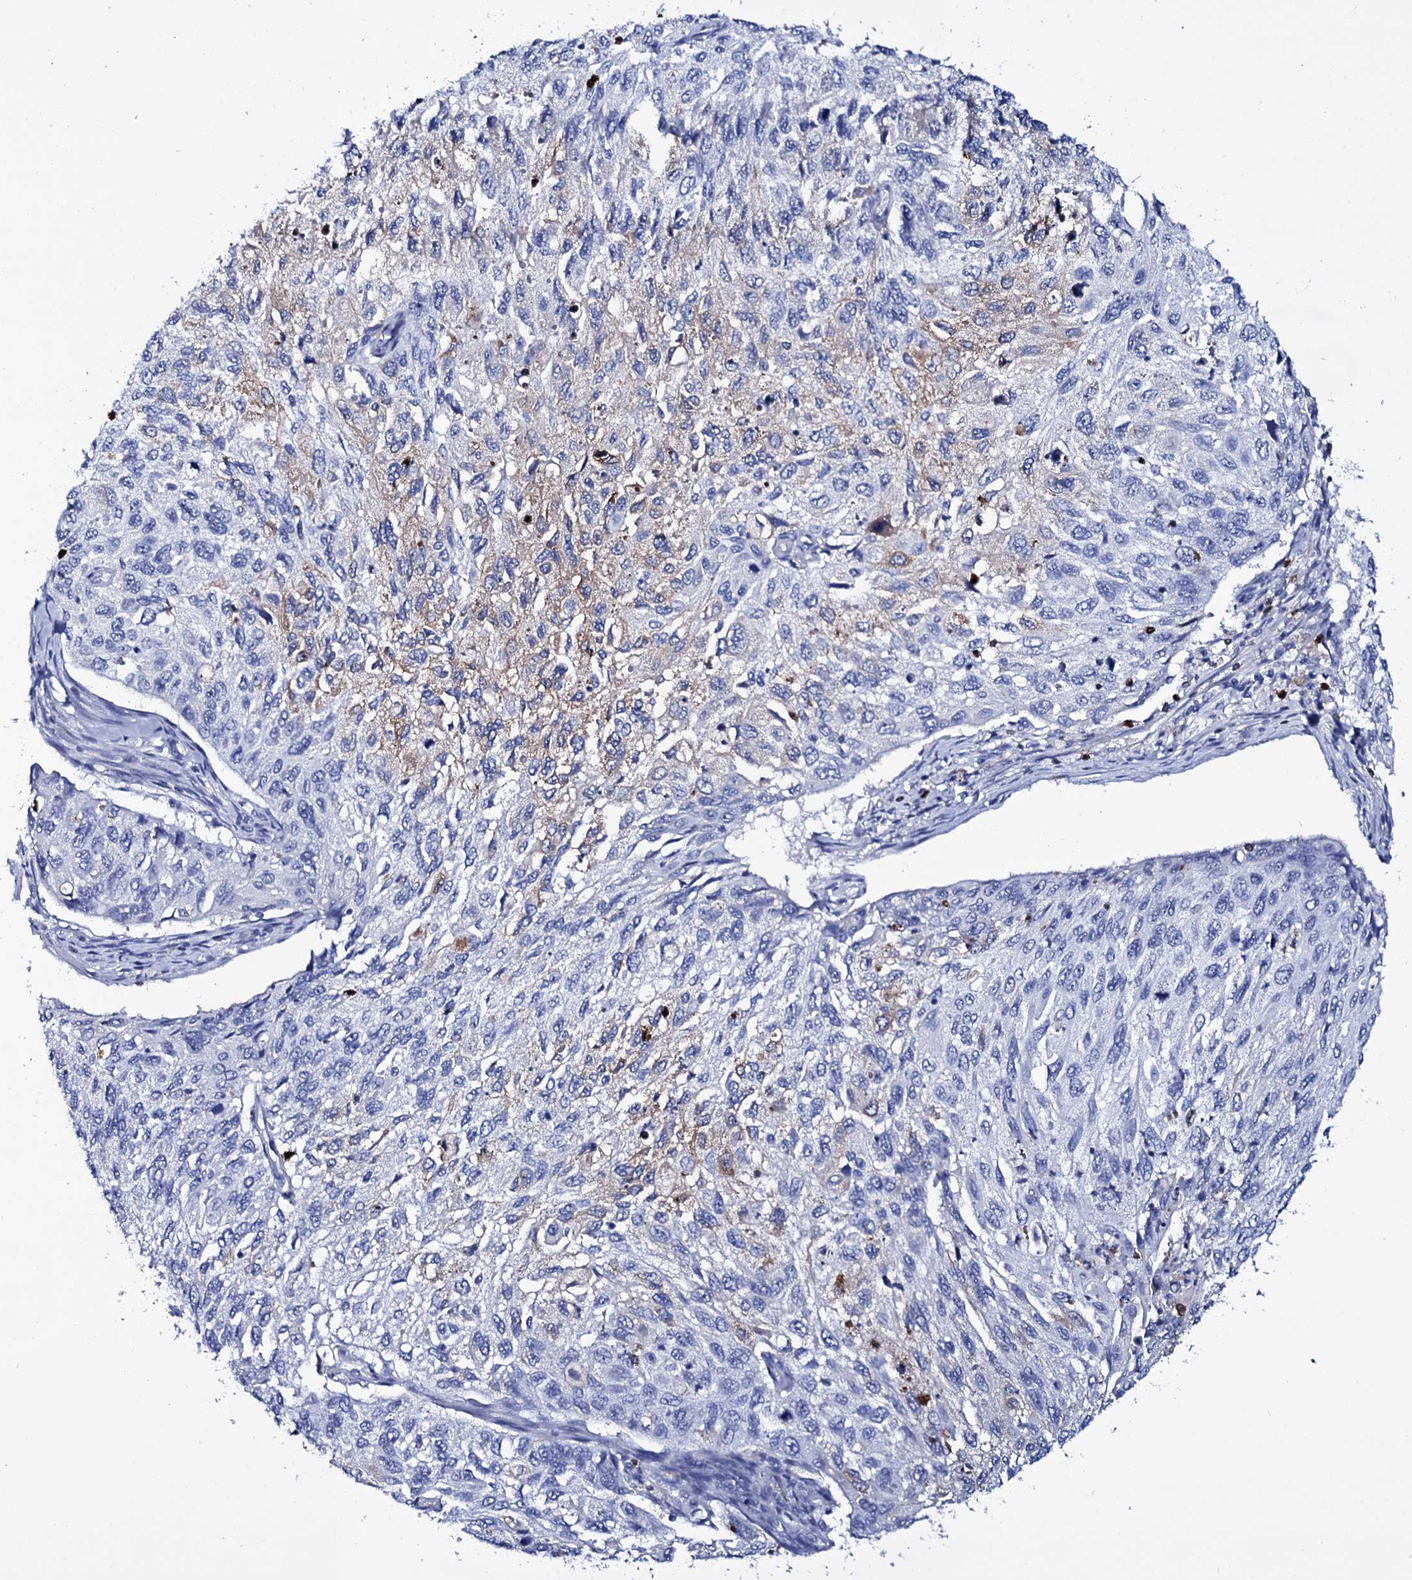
{"staining": {"intensity": "weak", "quantity": "<25%", "location": "cytoplasmic/membranous"}, "tissue": "cervical cancer", "cell_type": "Tumor cells", "image_type": "cancer", "snomed": [{"axis": "morphology", "description": "Squamous cell carcinoma, NOS"}, {"axis": "topography", "description": "Cervix"}], "caption": "Cervical cancer was stained to show a protein in brown. There is no significant expression in tumor cells.", "gene": "ITPRID2", "patient": {"sex": "female", "age": 70}}